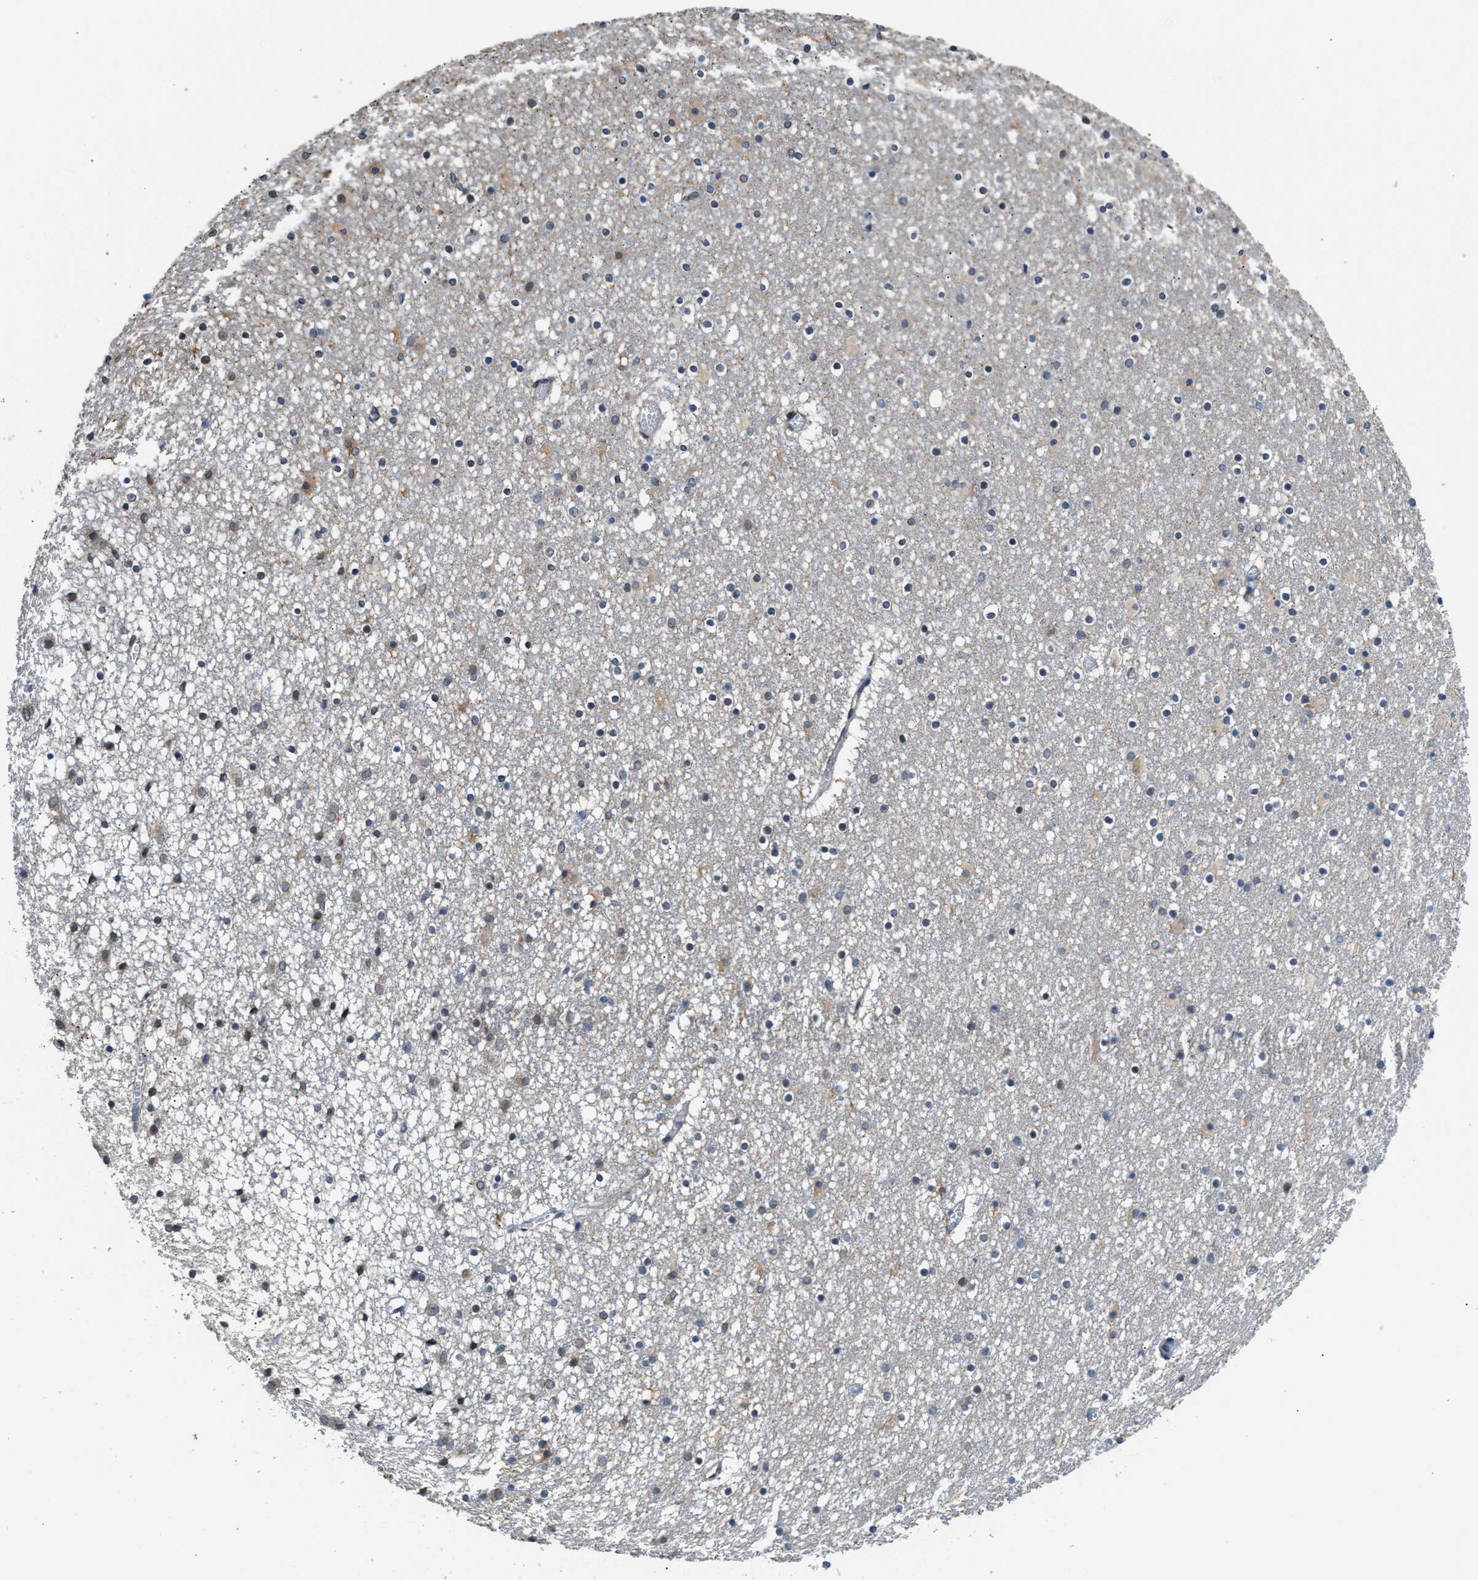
{"staining": {"intensity": "moderate", "quantity": "<25%", "location": "cytoplasmic/membranous"}, "tissue": "caudate", "cell_type": "Glial cells", "image_type": "normal", "snomed": [{"axis": "morphology", "description": "Normal tissue, NOS"}, {"axis": "topography", "description": "Lateral ventricle wall"}], "caption": "Human caudate stained with a brown dye shows moderate cytoplasmic/membranous positive positivity in about <25% of glial cells.", "gene": "RAB29", "patient": {"sex": "male", "age": 45}}